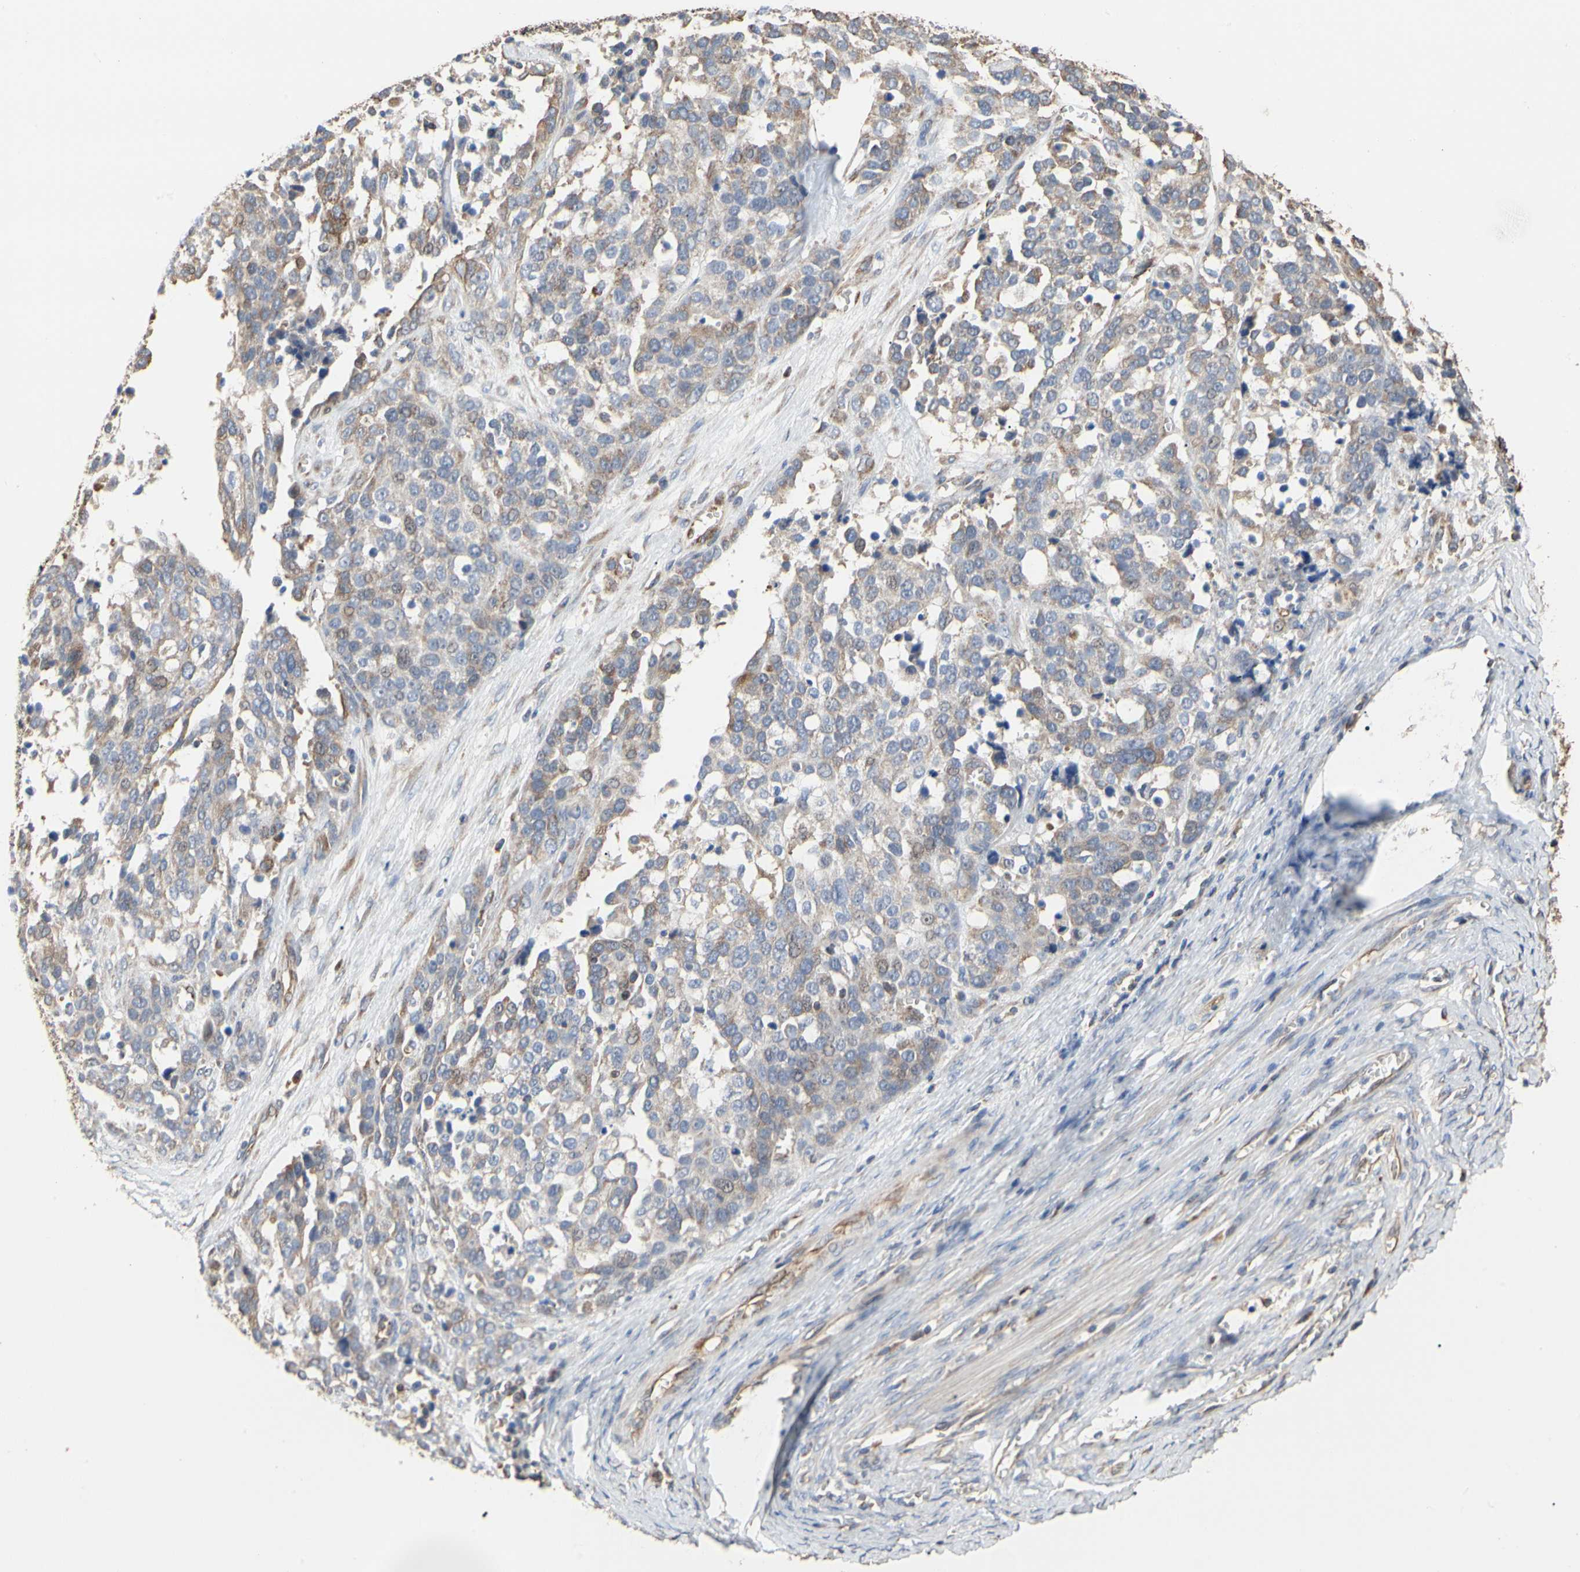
{"staining": {"intensity": "negative", "quantity": "none", "location": "none"}, "tissue": "ovarian cancer", "cell_type": "Tumor cells", "image_type": "cancer", "snomed": [{"axis": "morphology", "description": "Cystadenocarcinoma, serous, NOS"}, {"axis": "topography", "description": "Ovary"}], "caption": "The histopathology image shows no staining of tumor cells in ovarian cancer (serous cystadenocarcinoma). (DAB (3,3'-diaminobenzidine) IHC visualized using brightfield microscopy, high magnification).", "gene": "TUBA1A", "patient": {"sex": "female", "age": 58}}